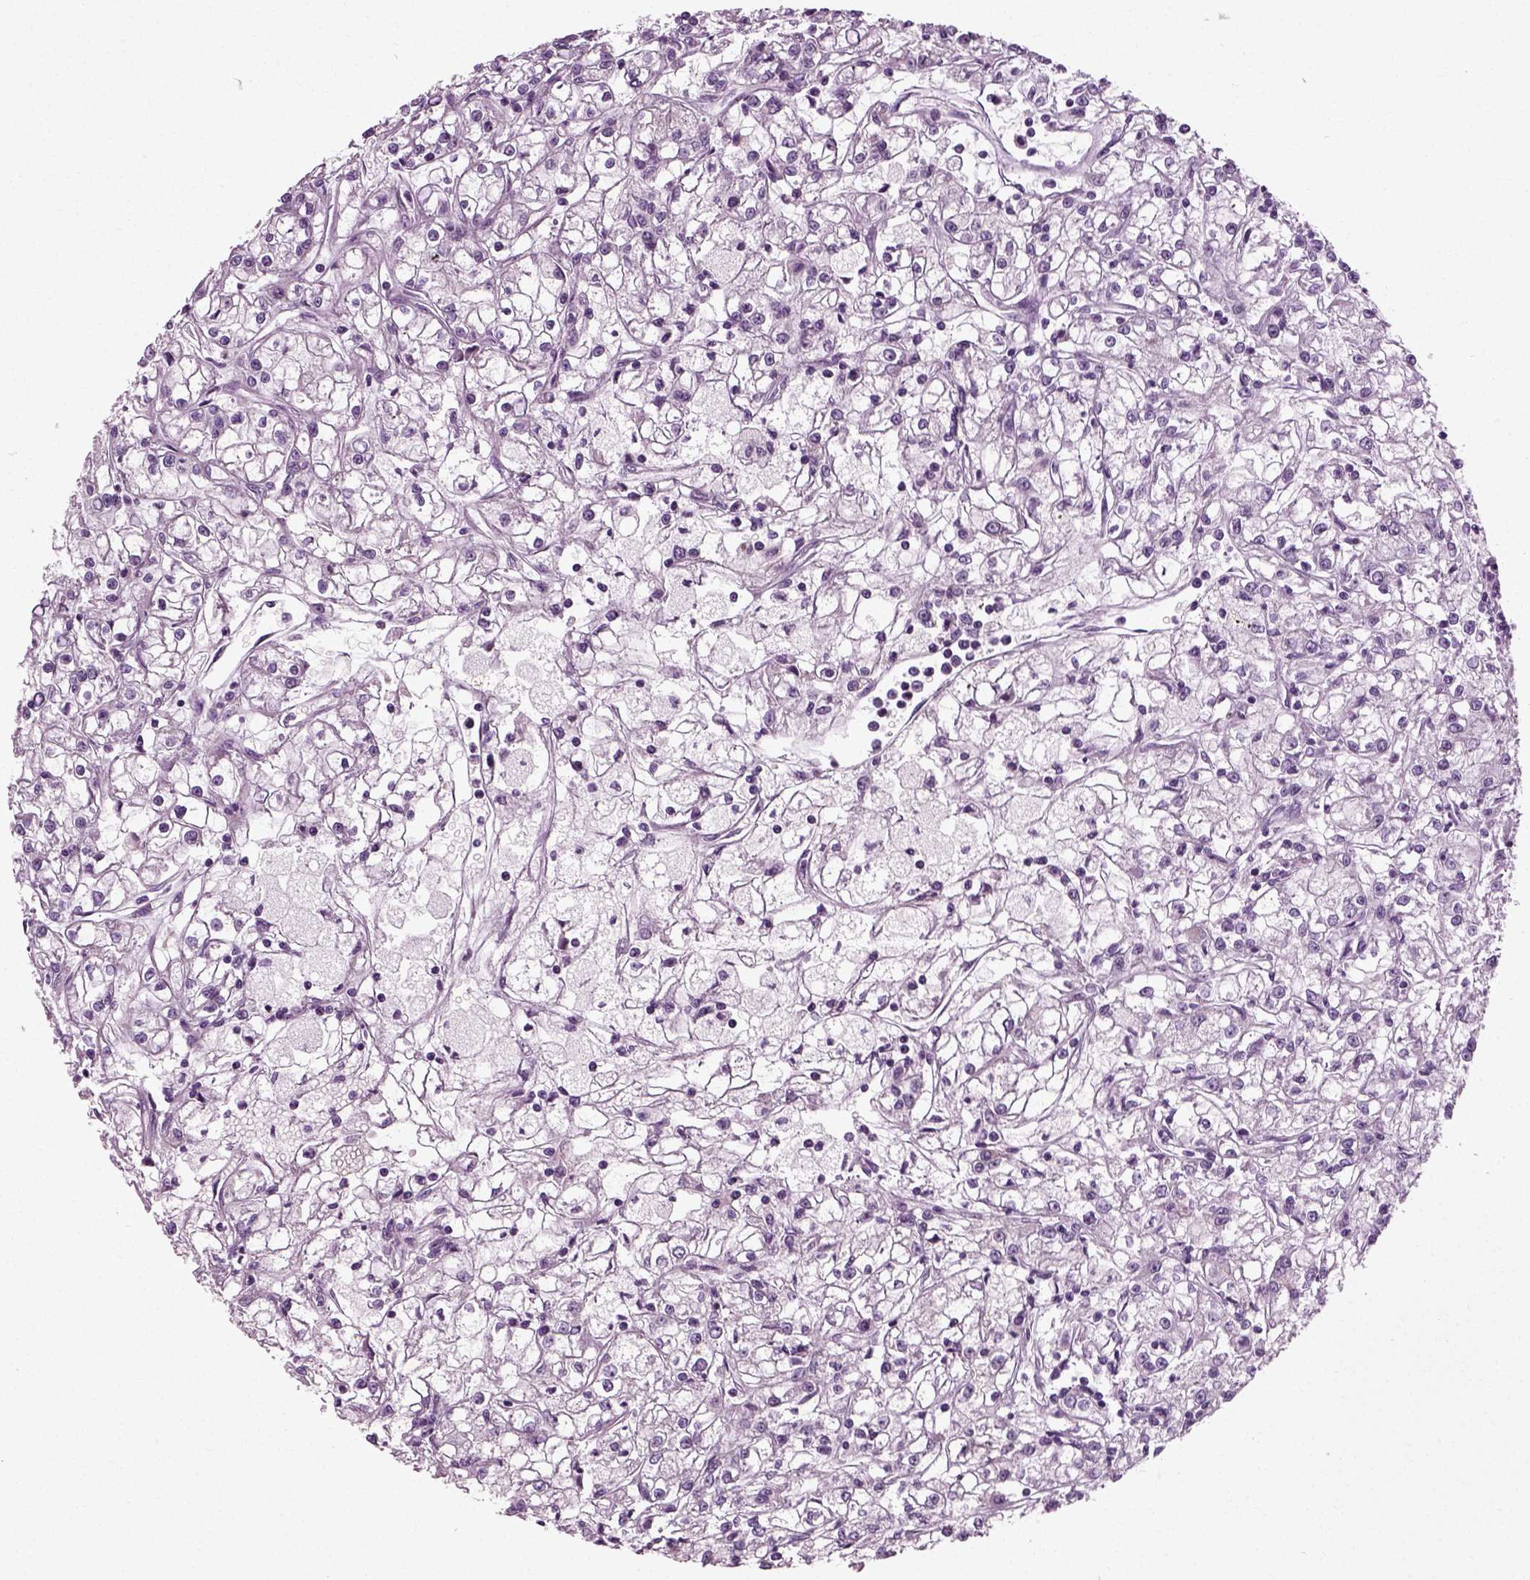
{"staining": {"intensity": "negative", "quantity": "none", "location": "none"}, "tissue": "renal cancer", "cell_type": "Tumor cells", "image_type": "cancer", "snomed": [{"axis": "morphology", "description": "Adenocarcinoma, NOS"}, {"axis": "topography", "description": "Kidney"}], "caption": "Tumor cells show no significant expression in adenocarcinoma (renal). (DAB immunohistochemistry (IHC), high magnification).", "gene": "SCG5", "patient": {"sex": "female", "age": 59}}